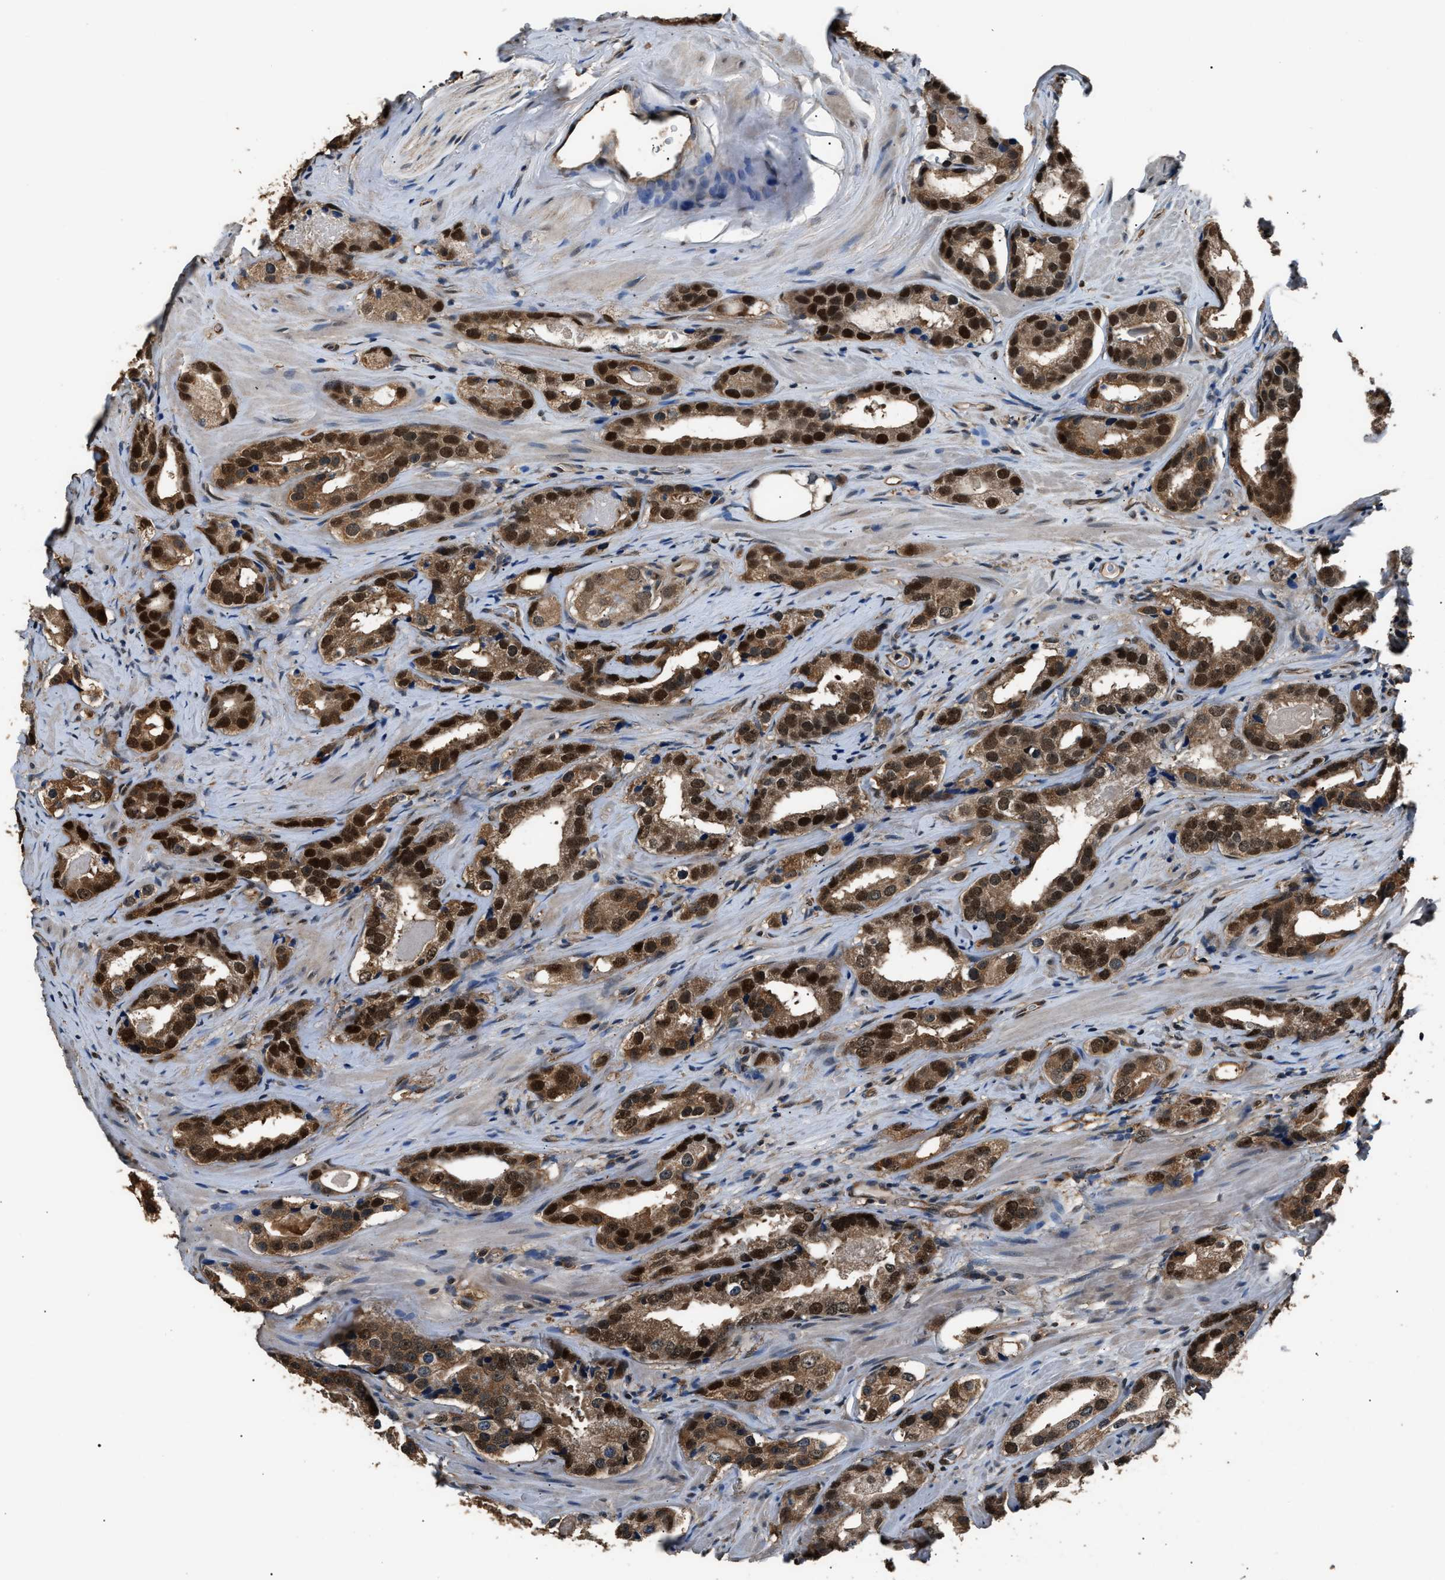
{"staining": {"intensity": "strong", "quantity": ">75%", "location": "cytoplasmic/membranous,nuclear"}, "tissue": "prostate cancer", "cell_type": "Tumor cells", "image_type": "cancer", "snomed": [{"axis": "morphology", "description": "Adenocarcinoma, High grade"}, {"axis": "topography", "description": "Prostate"}], "caption": "A brown stain highlights strong cytoplasmic/membranous and nuclear positivity of a protein in human adenocarcinoma (high-grade) (prostate) tumor cells.", "gene": "DFFA", "patient": {"sex": "male", "age": 63}}